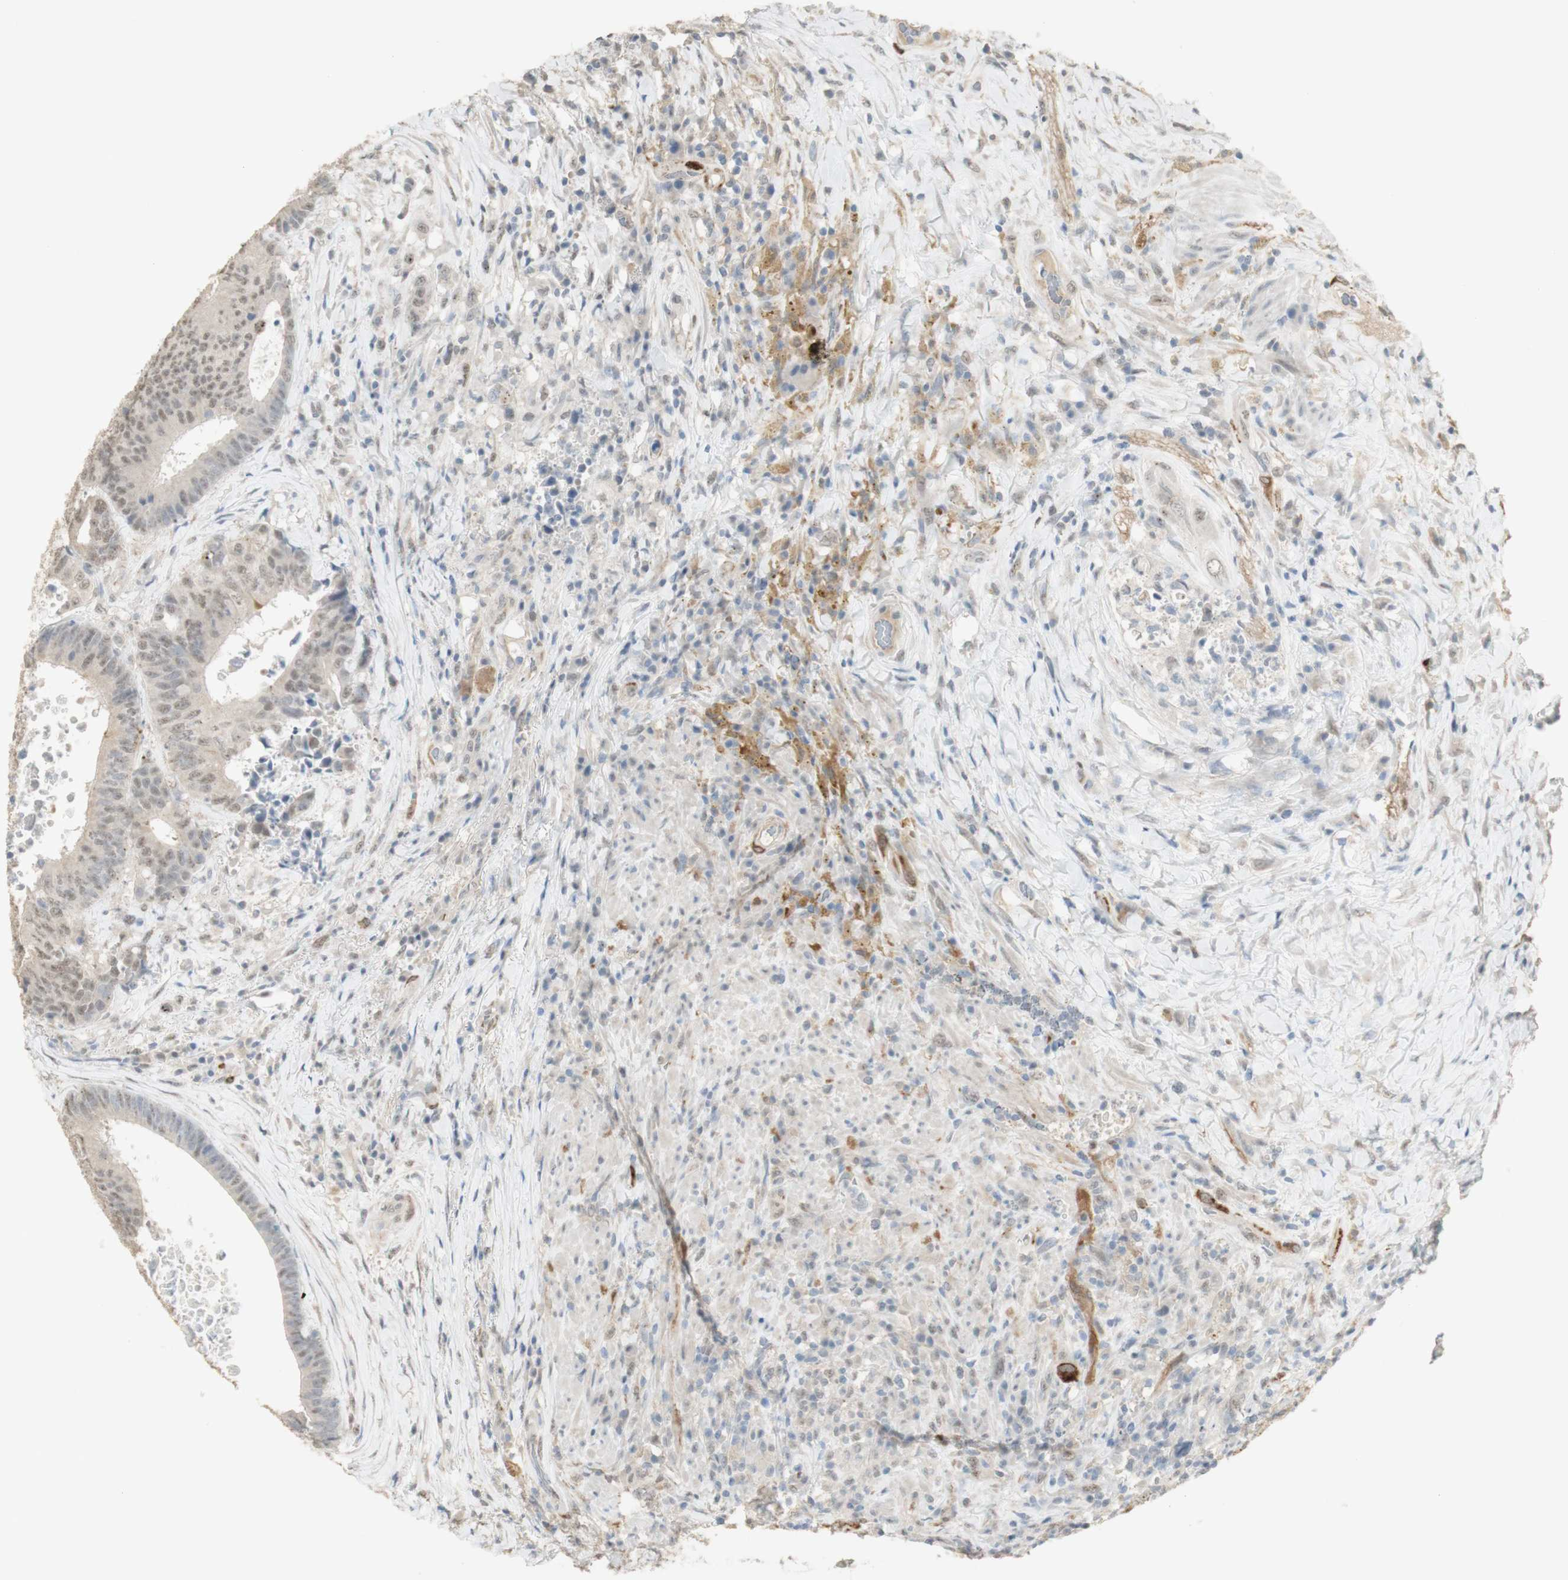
{"staining": {"intensity": "weak", "quantity": ">75%", "location": "cytoplasmic/membranous,nuclear"}, "tissue": "colorectal cancer", "cell_type": "Tumor cells", "image_type": "cancer", "snomed": [{"axis": "morphology", "description": "Adenocarcinoma, NOS"}, {"axis": "topography", "description": "Rectum"}], "caption": "Colorectal cancer stained with DAB (3,3'-diaminobenzidine) immunohistochemistry demonstrates low levels of weak cytoplasmic/membranous and nuclear expression in about >75% of tumor cells. (brown staining indicates protein expression, while blue staining denotes nuclei).", "gene": "MUC3A", "patient": {"sex": "male", "age": 72}}